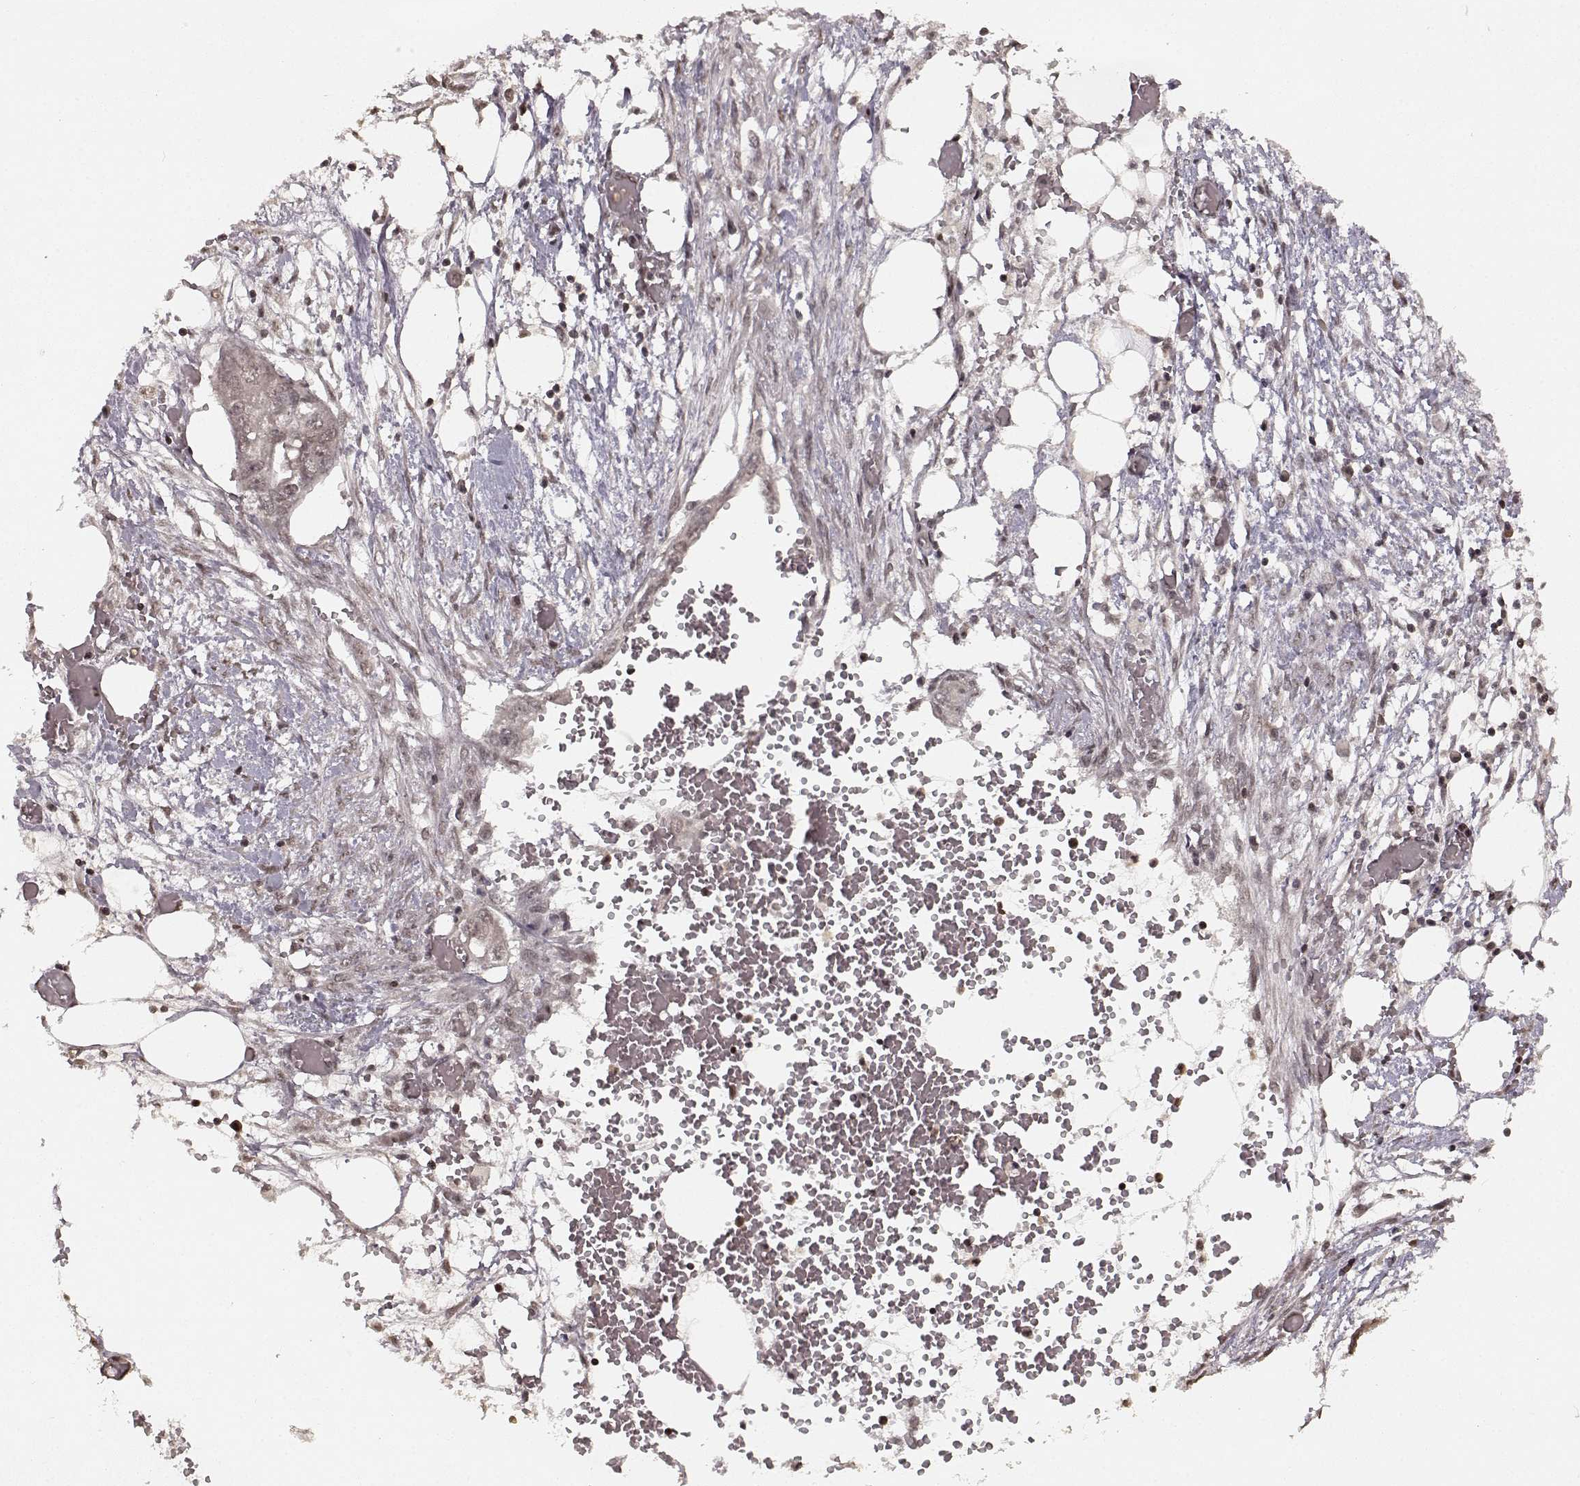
{"staining": {"intensity": "negative", "quantity": "none", "location": "none"}, "tissue": "endometrial cancer", "cell_type": "Tumor cells", "image_type": "cancer", "snomed": [{"axis": "morphology", "description": "Adenocarcinoma, NOS"}, {"axis": "morphology", "description": "Adenocarcinoma, metastatic, NOS"}, {"axis": "topography", "description": "Adipose tissue"}, {"axis": "topography", "description": "Endometrium"}], "caption": "Immunohistochemical staining of human endometrial metastatic adenocarcinoma displays no significant expression in tumor cells. The staining was performed using DAB (3,3'-diaminobenzidine) to visualize the protein expression in brown, while the nuclei were stained in blue with hematoxylin (Magnification: 20x).", "gene": "NTRK2", "patient": {"sex": "female", "age": 67}}